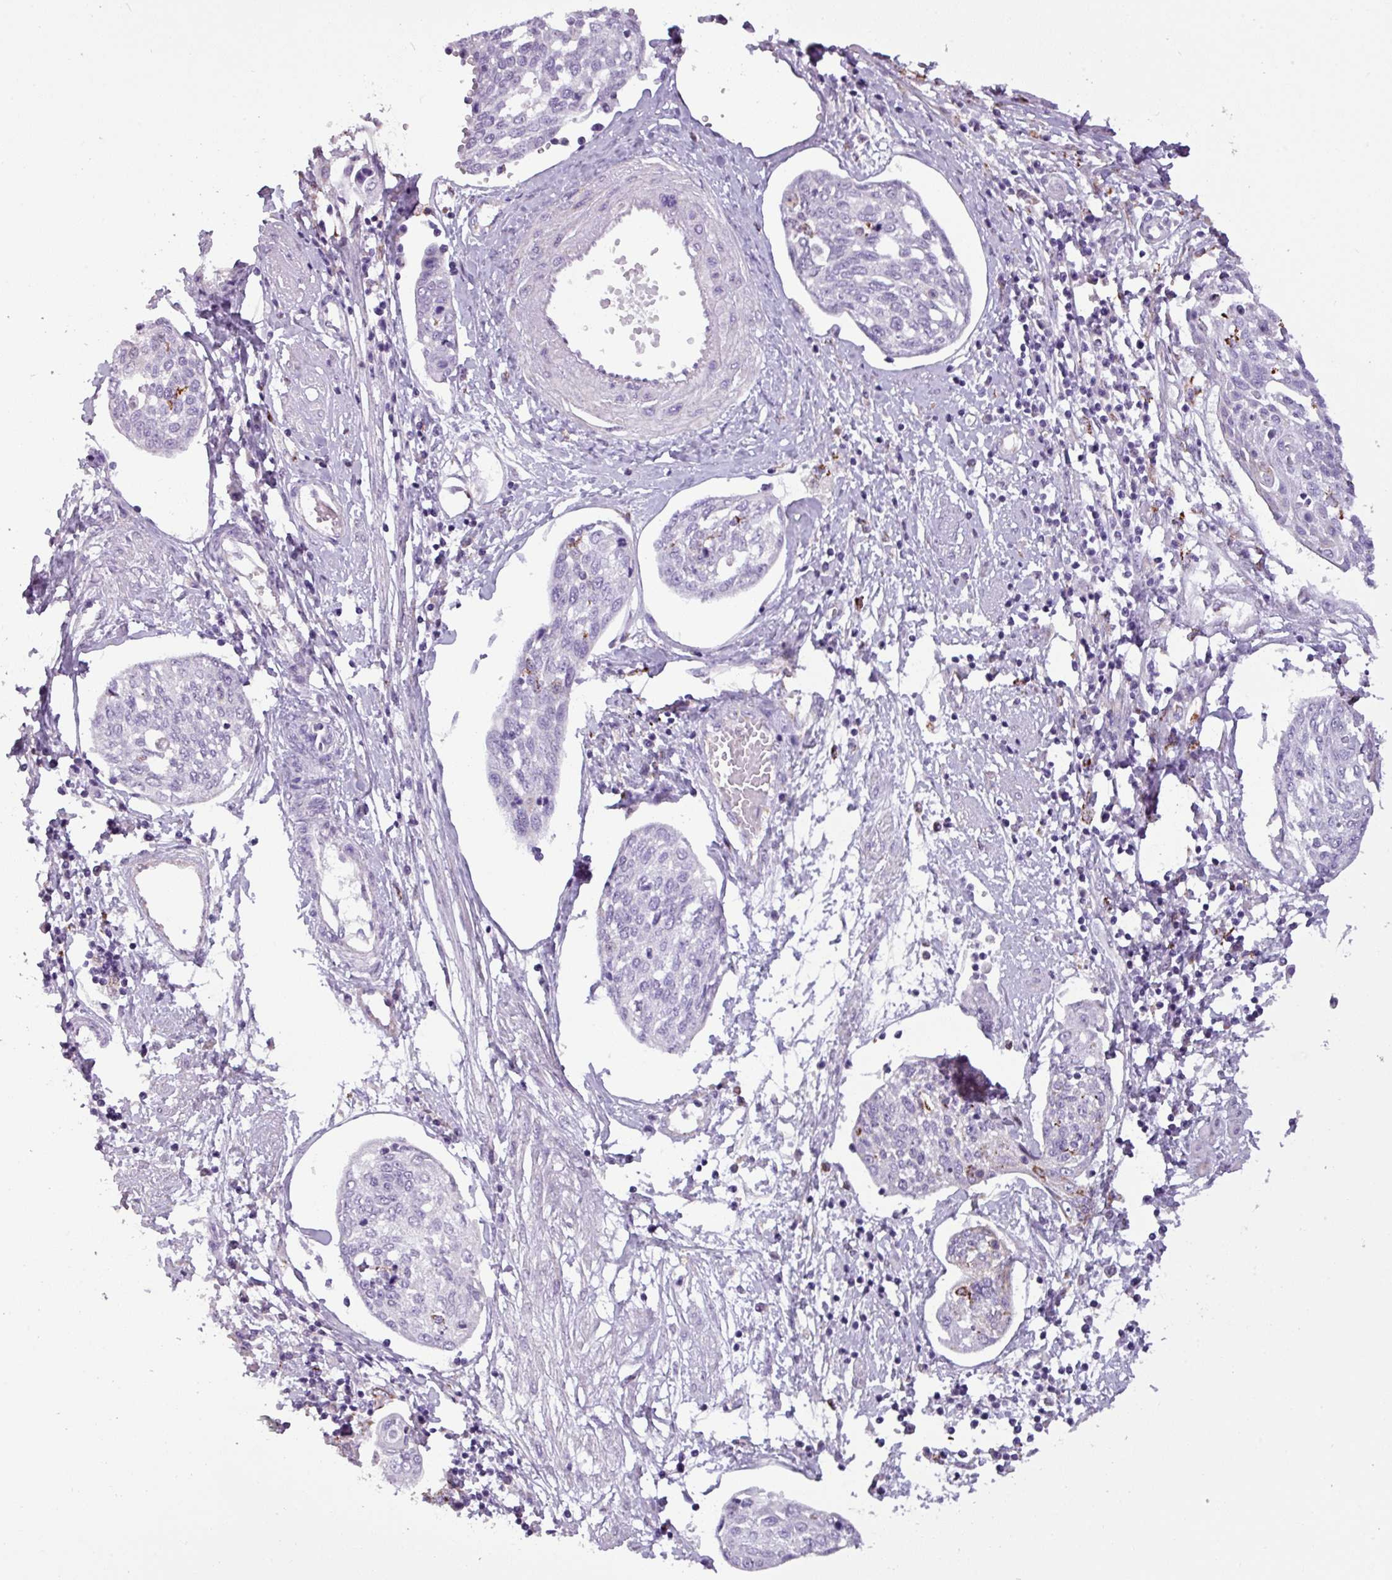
{"staining": {"intensity": "negative", "quantity": "none", "location": "none"}, "tissue": "cervical cancer", "cell_type": "Tumor cells", "image_type": "cancer", "snomed": [{"axis": "morphology", "description": "Squamous cell carcinoma, NOS"}, {"axis": "topography", "description": "Cervix"}], "caption": "There is no significant expression in tumor cells of squamous cell carcinoma (cervical).", "gene": "ZNF667", "patient": {"sex": "female", "age": 34}}